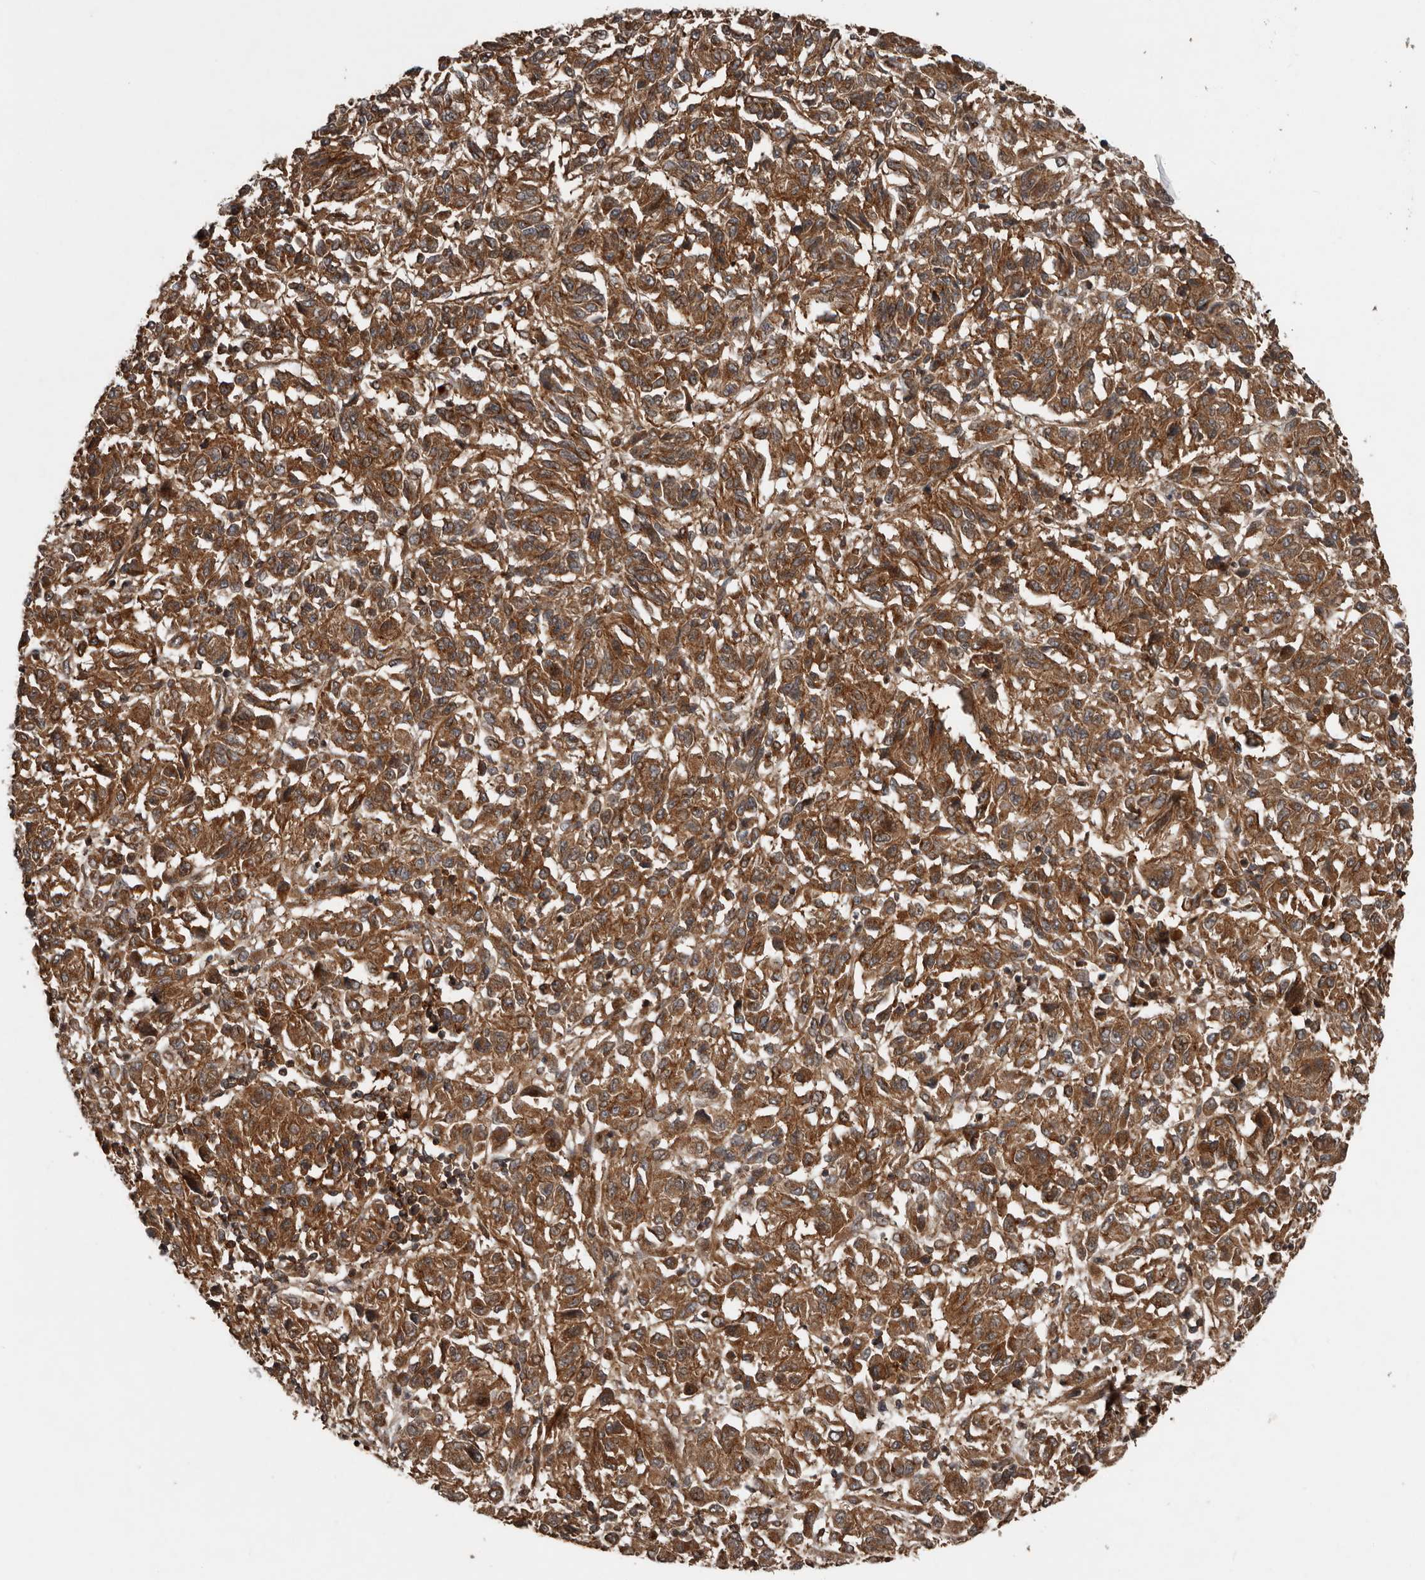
{"staining": {"intensity": "strong", "quantity": ">75%", "location": "cytoplasmic/membranous"}, "tissue": "melanoma", "cell_type": "Tumor cells", "image_type": "cancer", "snomed": [{"axis": "morphology", "description": "Malignant melanoma, Metastatic site"}, {"axis": "topography", "description": "Lung"}], "caption": "There is high levels of strong cytoplasmic/membranous expression in tumor cells of melanoma, as demonstrated by immunohistochemical staining (brown color).", "gene": "CCDC190", "patient": {"sex": "male", "age": 64}}